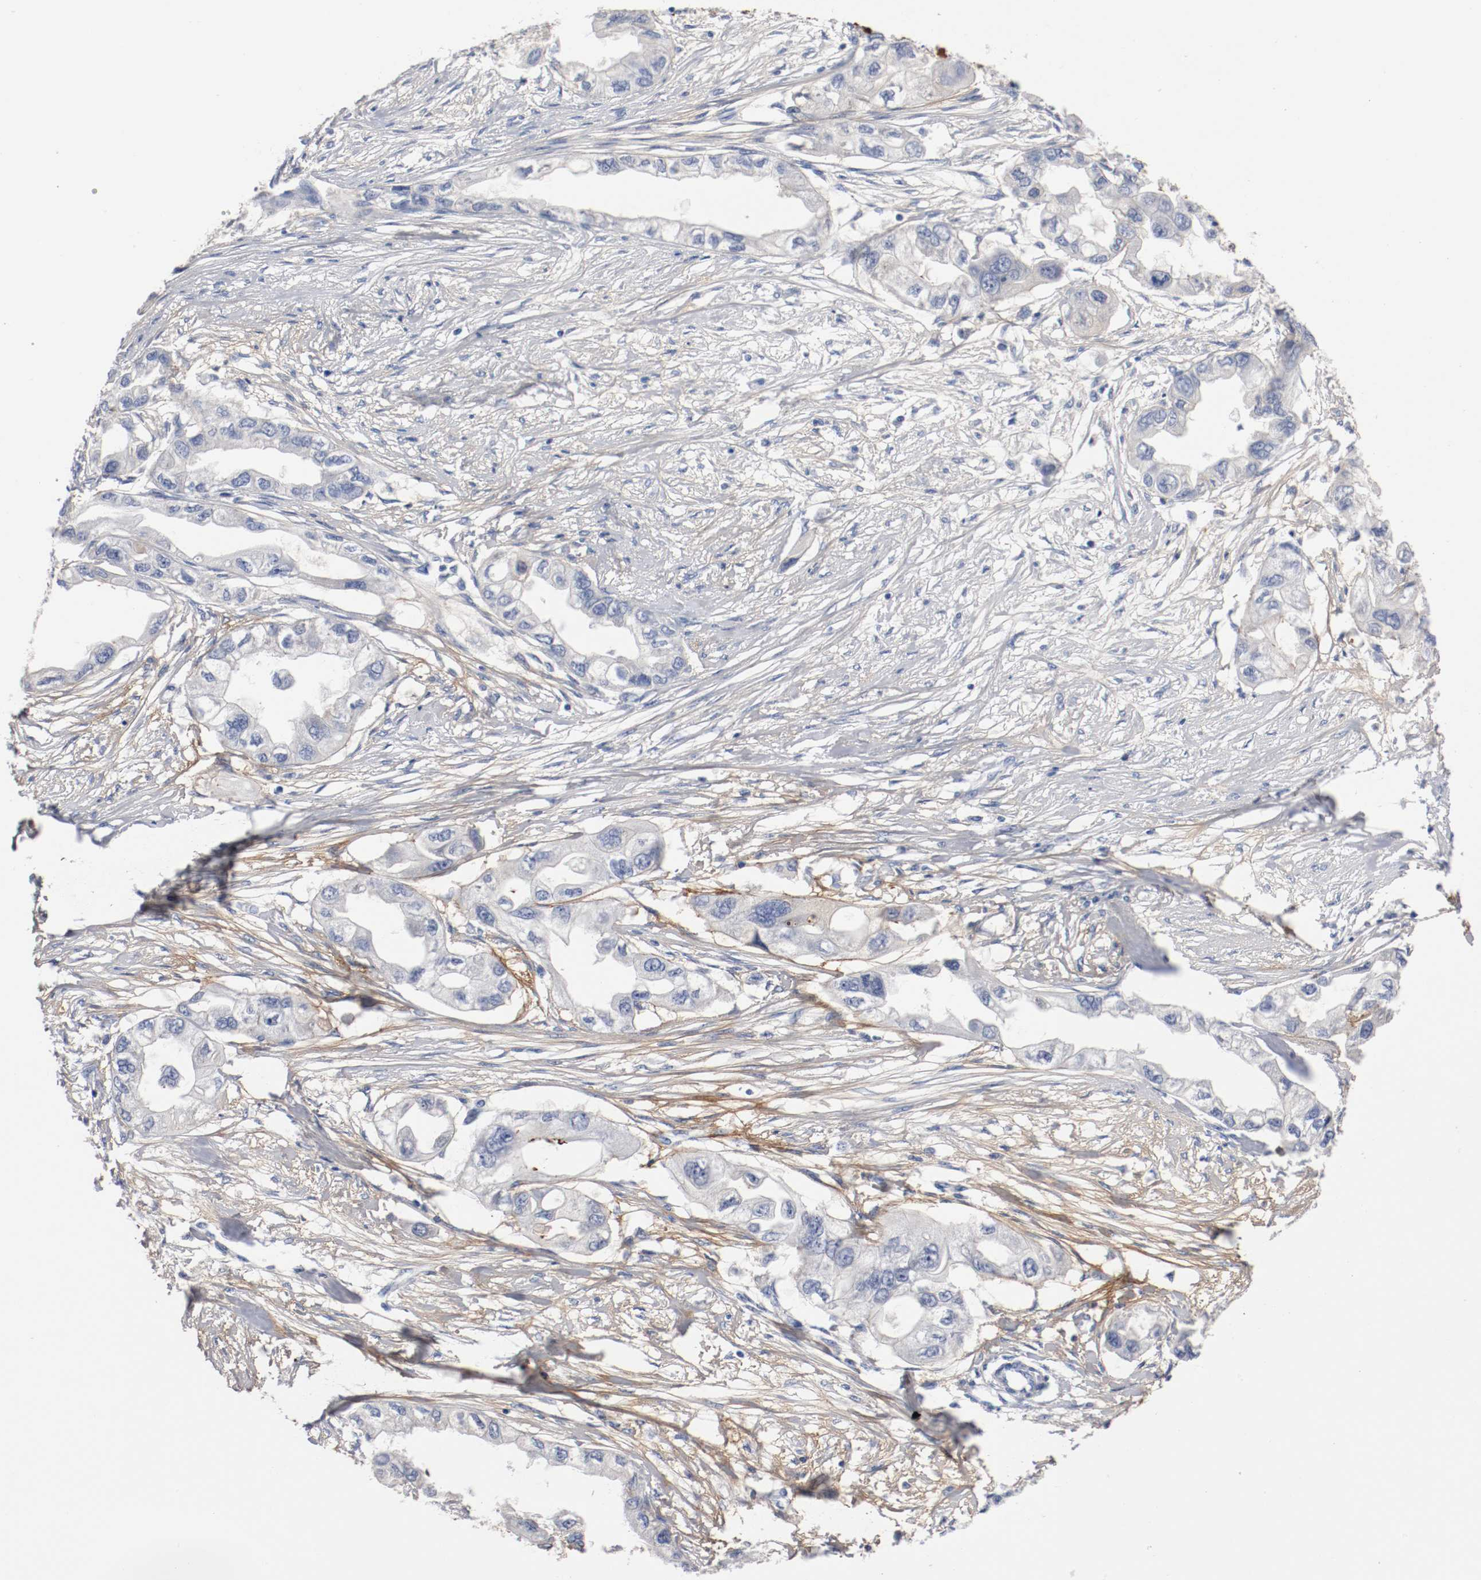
{"staining": {"intensity": "weak", "quantity": "<25%", "location": "cytoplasmic/membranous"}, "tissue": "endometrial cancer", "cell_type": "Tumor cells", "image_type": "cancer", "snomed": [{"axis": "morphology", "description": "Adenocarcinoma, NOS"}, {"axis": "topography", "description": "Endometrium"}], "caption": "High magnification brightfield microscopy of endometrial cancer (adenocarcinoma) stained with DAB (3,3'-diaminobenzidine) (brown) and counterstained with hematoxylin (blue): tumor cells show no significant positivity.", "gene": "TNC", "patient": {"sex": "female", "age": 67}}